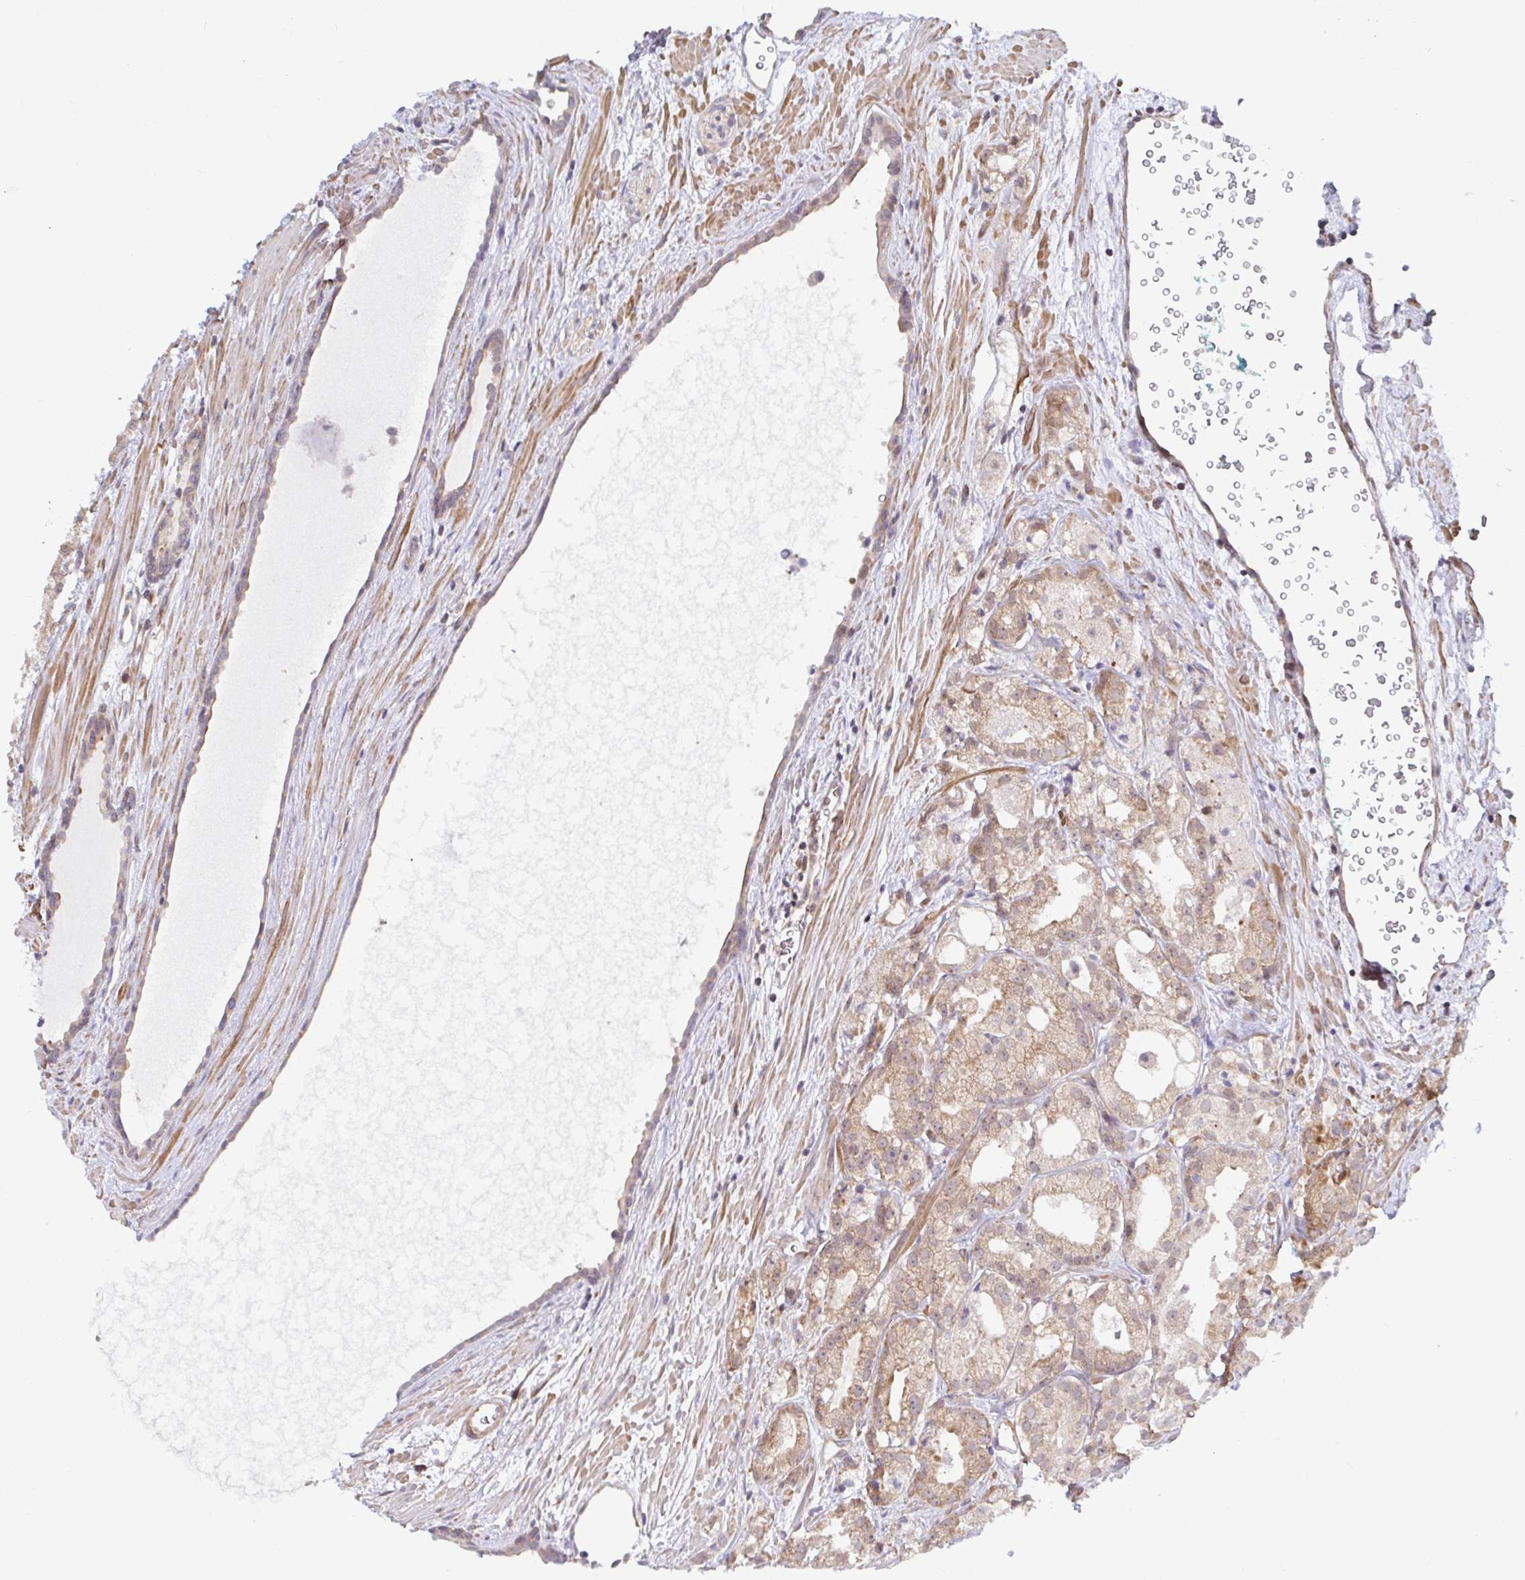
{"staining": {"intensity": "weak", "quantity": ">75%", "location": "cytoplasmic/membranous"}, "tissue": "prostate cancer", "cell_type": "Tumor cells", "image_type": "cancer", "snomed": [{"axis": "morphology", "description": "Adenocarcinoma, High grade"}, {"axis": "topography", "description": "Prostate"}], "caption": "Weak cytoplasmic/membranous protein expression is identified in about >75% of tumor cells in prostate cancer.", "gene": "LARP1", "patient": {"sex": "male", "age": 68}}